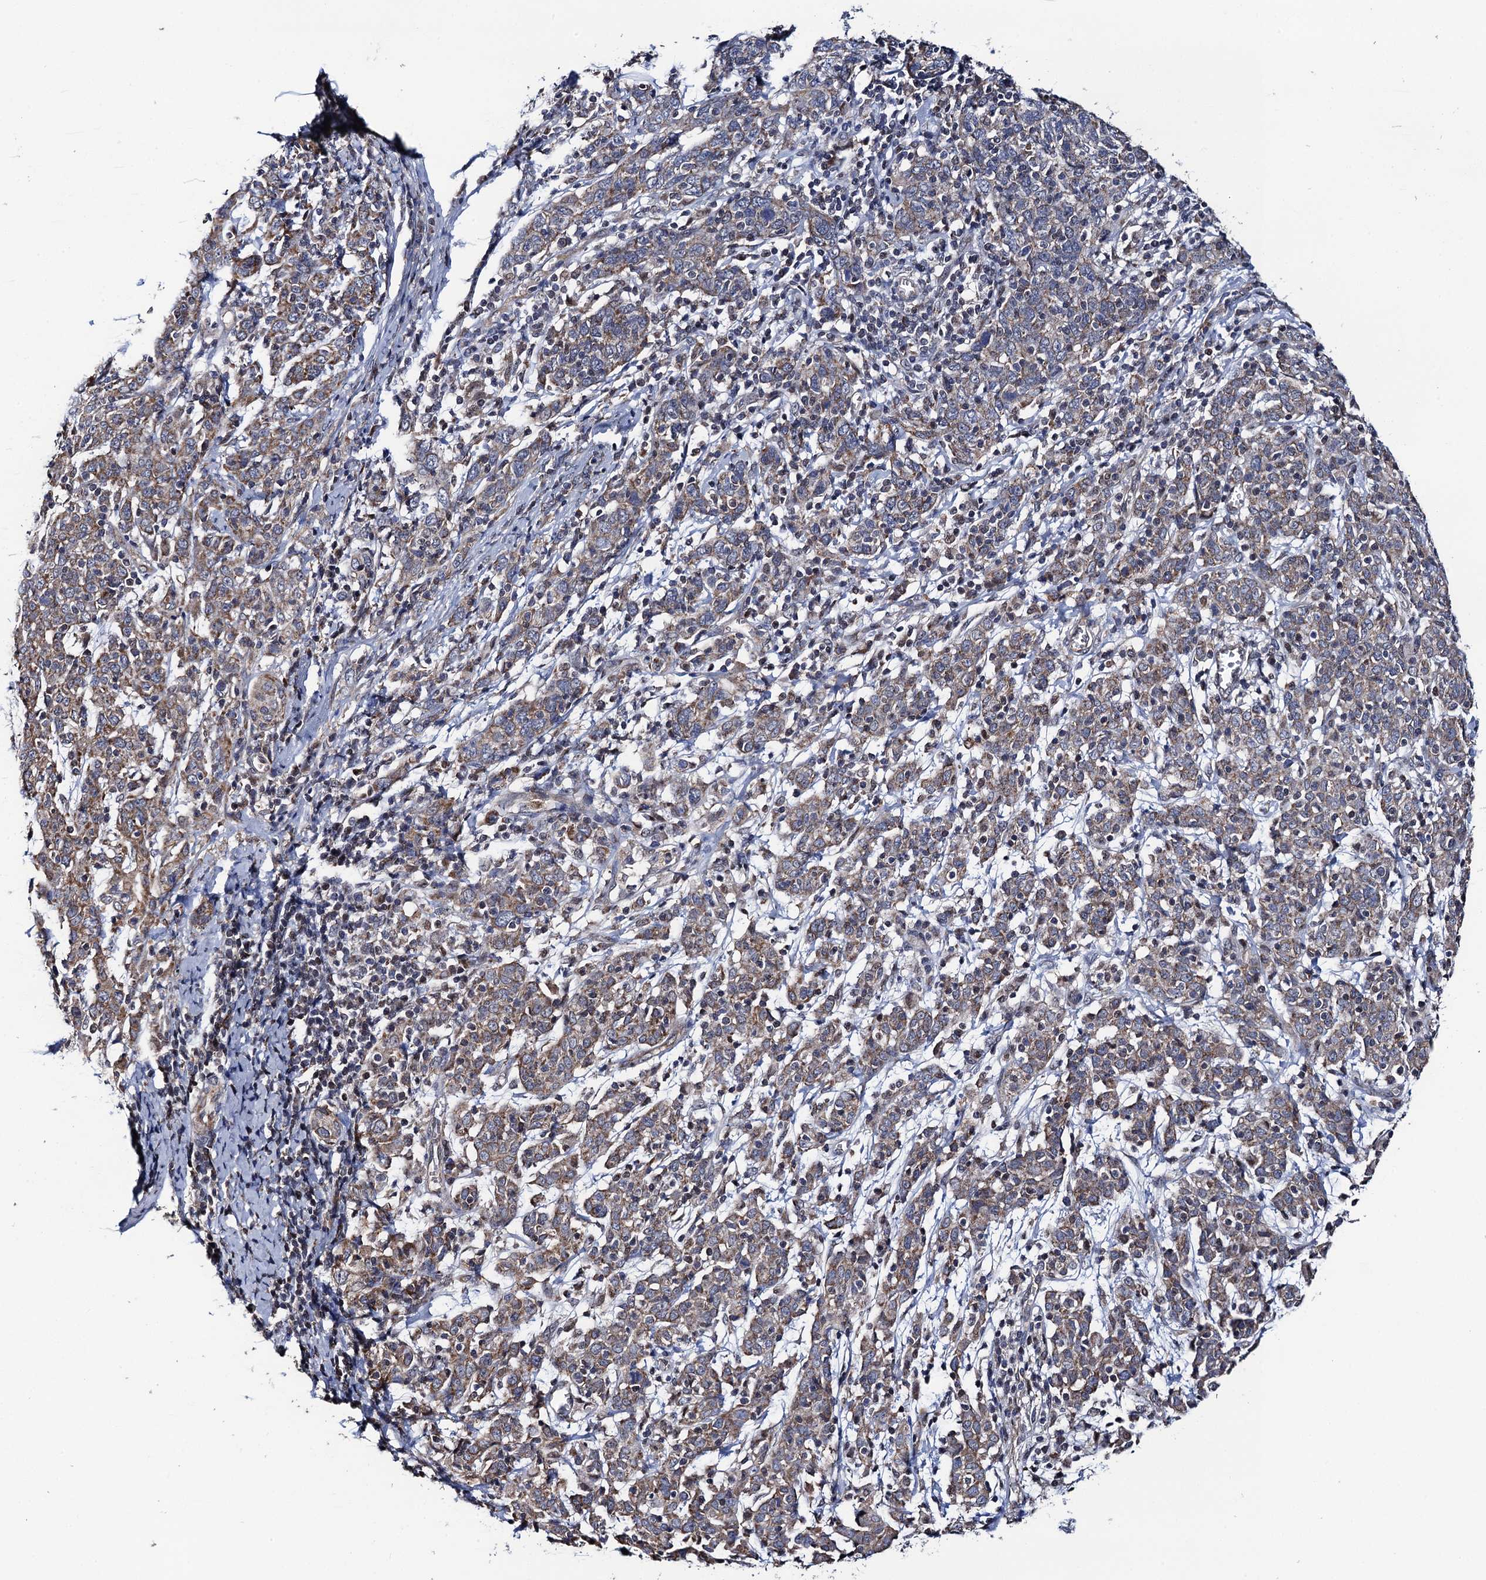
{"staining": {"intensity": "weak", "quantity": ">75%", "location": "cytoplasmic/membranous"}, "tissue": "cervical cancer", "cell_type": "Tumor cells", "image_type": "cancer", "snomed": [{"axis": "morphology", "description": "Squamous cell carcinoma, NOS"}, {"axis": "topography", "description": "Cervix"}], "caption": "Immunohistochemical staining of human cervical squamous cell carcinoma exhibits weak cytoplasmic/membranous protein expression in about >75% of tumor cells. (DAB IHC with brightfield microscopy, high magnification).", "gene": "PTCD3", "patient": {"sex": "female", "age": 67}}